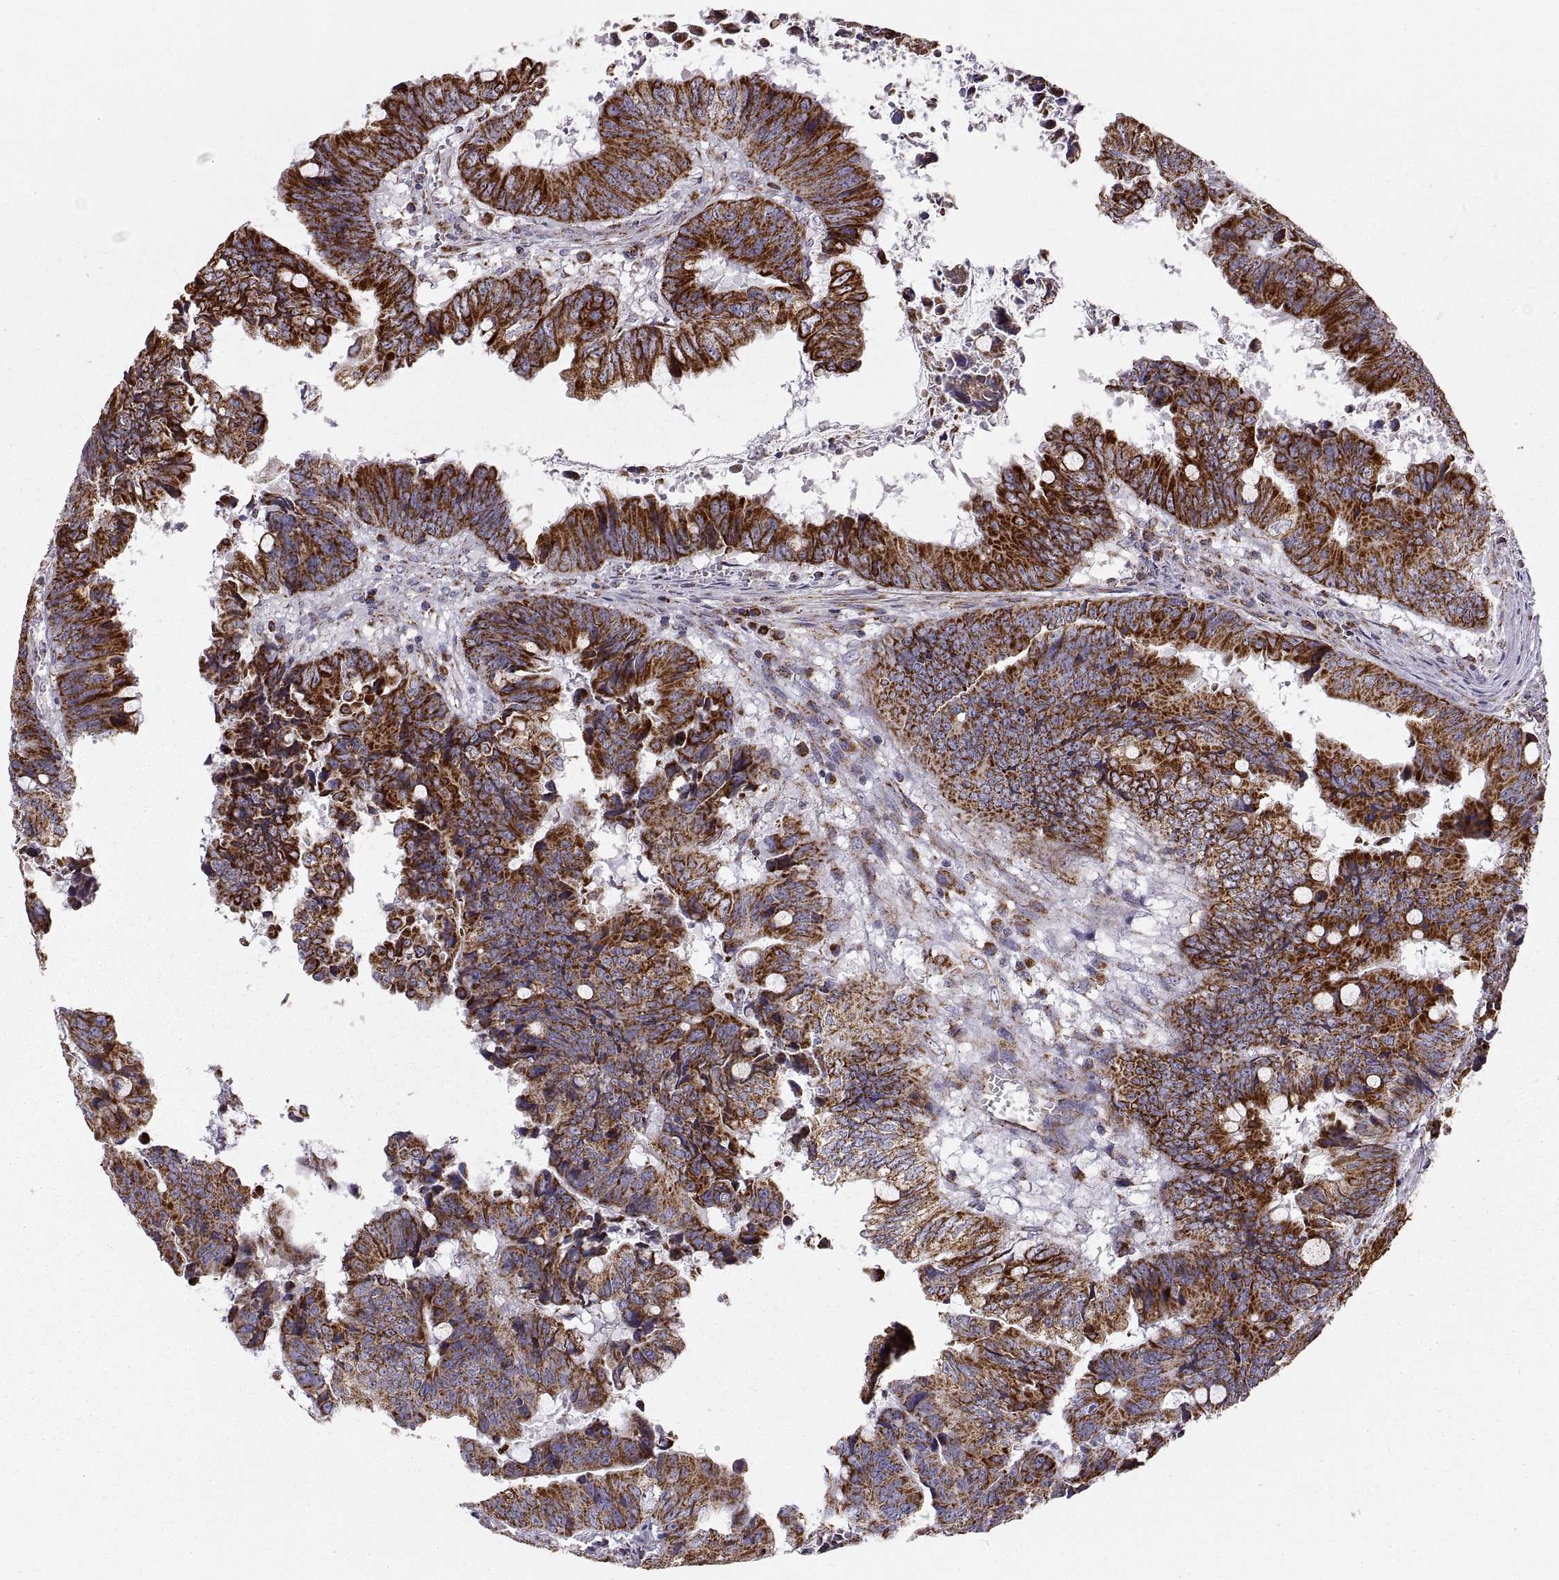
{"staining": {"intensity": "strong", "quantity": ">75%", "location": "cytoplasmic/membranous"}, "tissue": "colorectal cancer", "cell_type": "Tumor cells", "image_type": "cancer", "snomed": [{"axis": "morphology", "description": "Adenocarcinoma, NOS"}, {"axis": "topography", "description": "Colon"}], "caption": "Immunohistochemical staining of colorectal cancer (adenocarcinoma) exhibits strong cytoplasmic/membranous protein expression in approximately >75% of tumor cells.", "gene": "ARSD", "patient": {"sex": "female", "age": 82}}